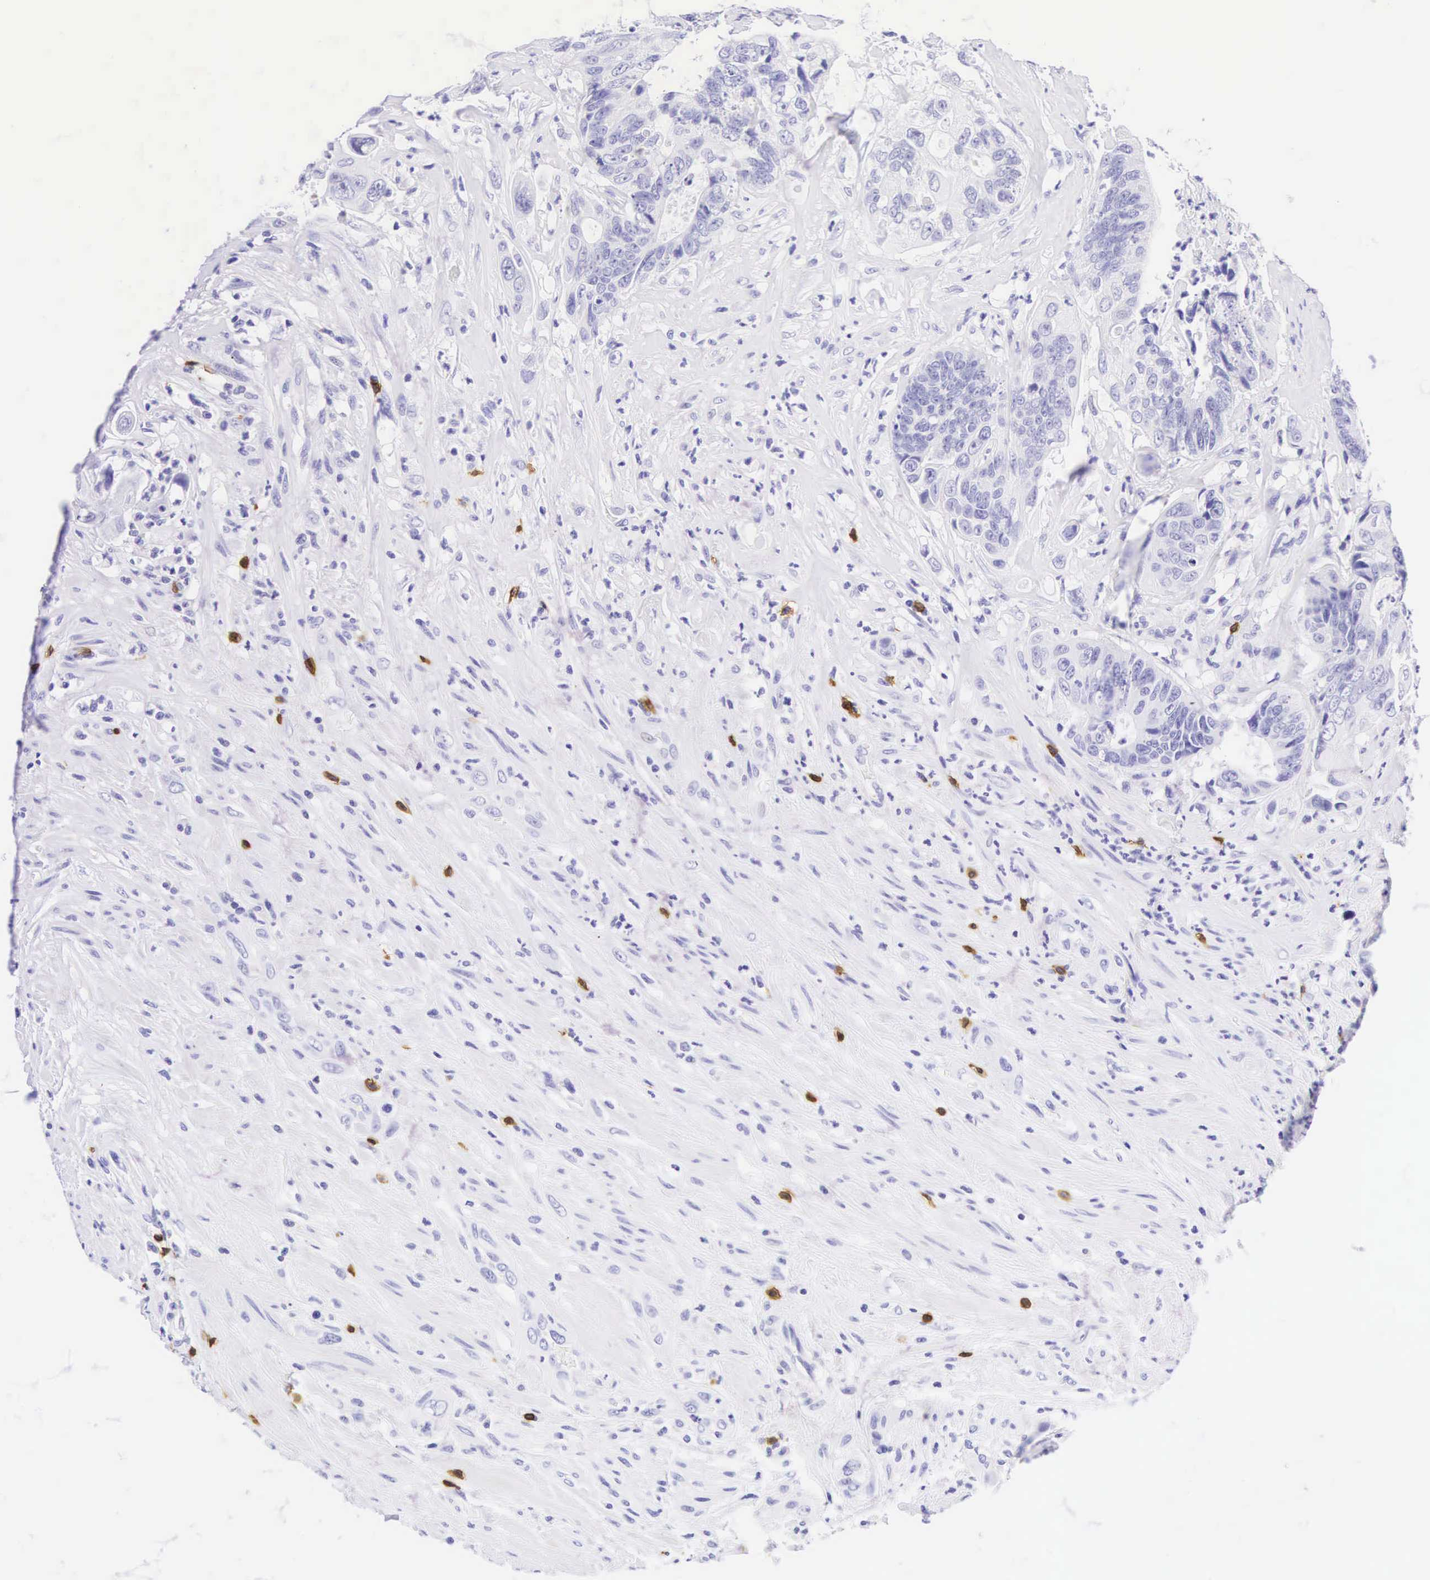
{"staining": {"intensity": "negative", "quantity": "none", "location": "none"}, "tissue": "colorectal cancer", "cell_type": "Tumor cells", "image_type": "cancer", "snomed": [{"axis": "morphology", "description": "Adenocarcinoma, NOS"}, {"axis": "topography", "description": "Rectum"}], "caption": "IHC photomicrograph of human colorectal cancer stained for a protein (brown), which shows no staining in tumor cells.", "gene": "CD8A", "patient": {"sex": "female", "age": 65}}